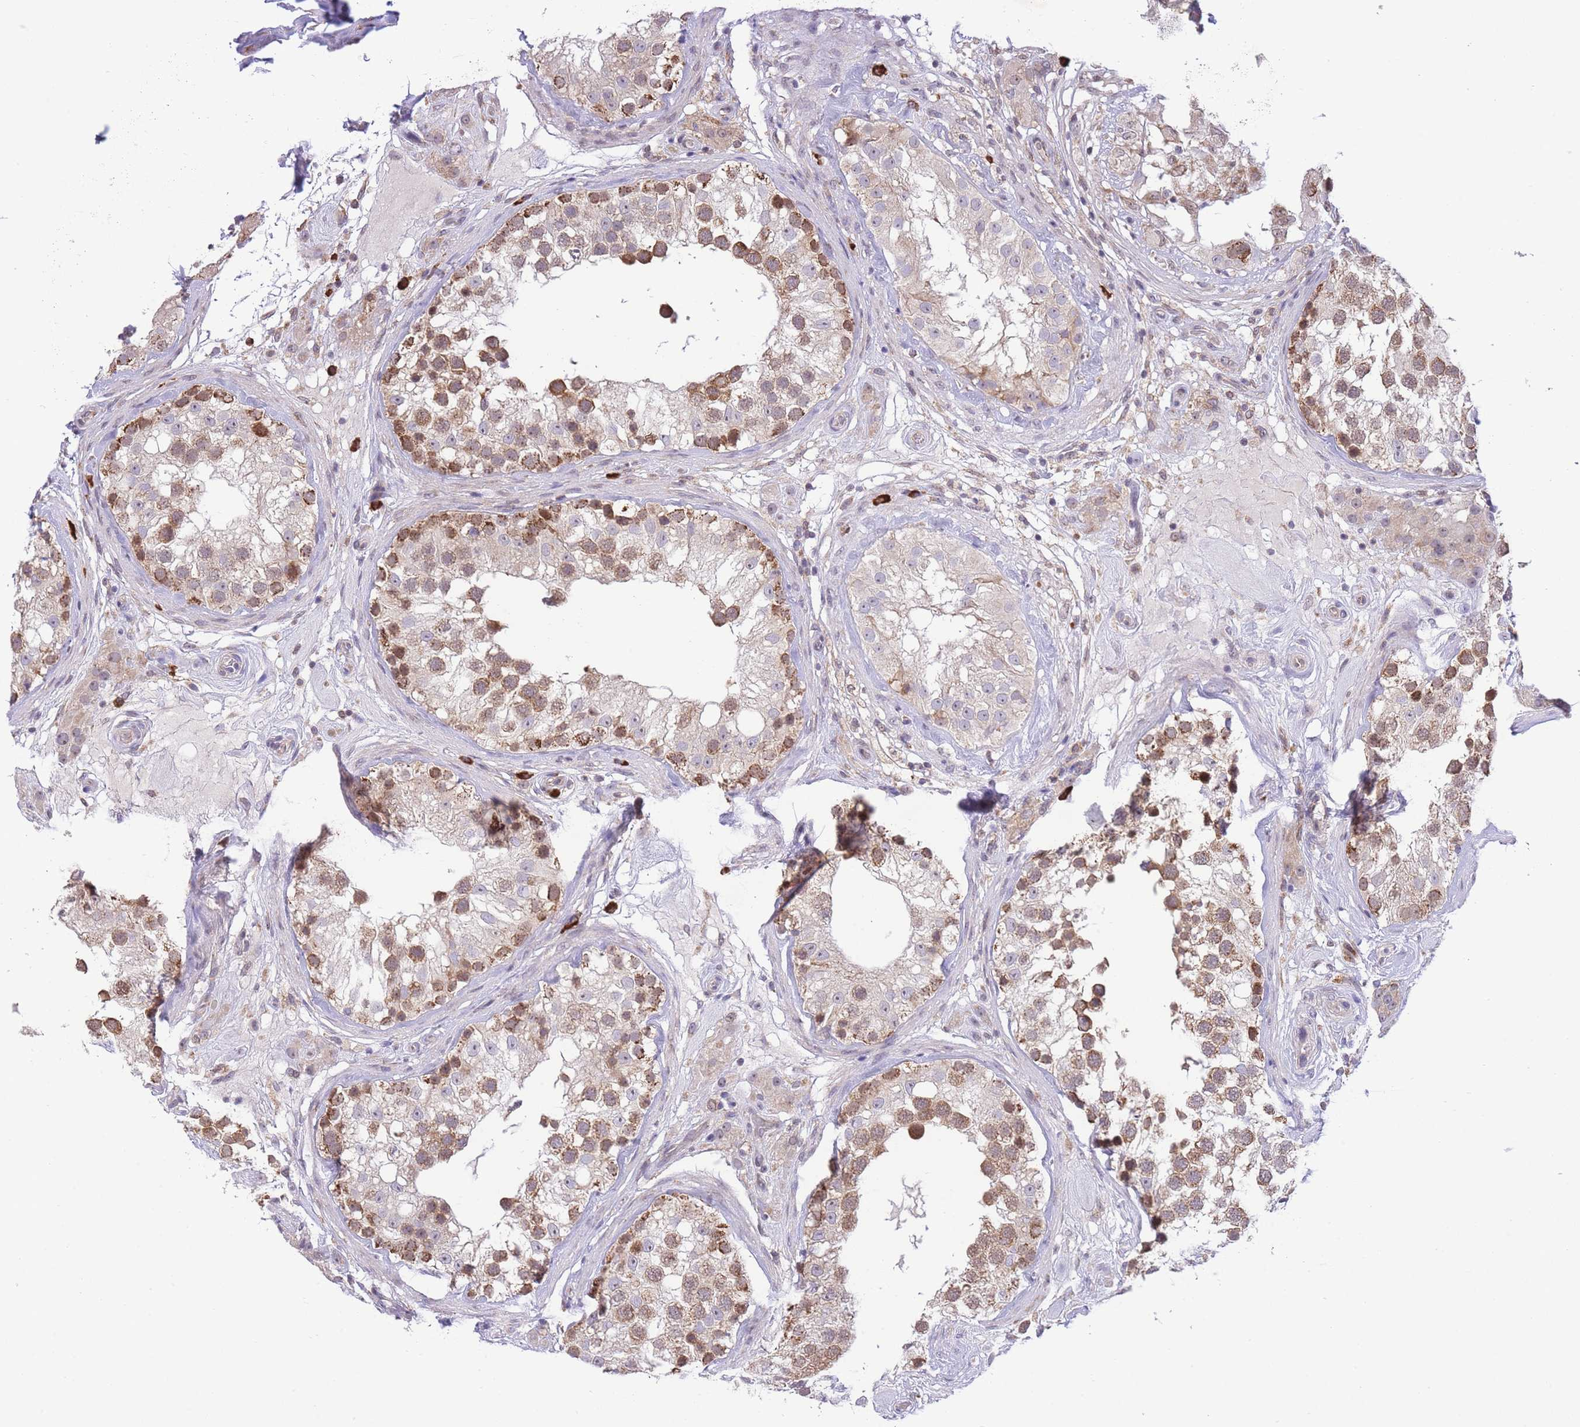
{"staining": {"intensity": "moderate", "quantity": "25%-75%", "location": "cytoplasmic/membranous,nuclear"}, "tissue": "testis", "cell_type": "Cells in seminiferous ducts", "image_type": "normal", "snomed": [{"axis": "morphology", "description": "Normal tissue, NOS"}, {"axis": "topography", "description": "Testis"}], "caption": "Immunohistochemical staining of benign testis reveals 25%-75% levels of moderate cytoplasmic/membranous,nuclear protein positivity in approximately 25%-75% of cells in seminiferous ducts. (DAB = brown stain, brightfield microscopy at high magnification).", "gene": "EXOSC8", "patient": {"sex": "male", "age": 46}}